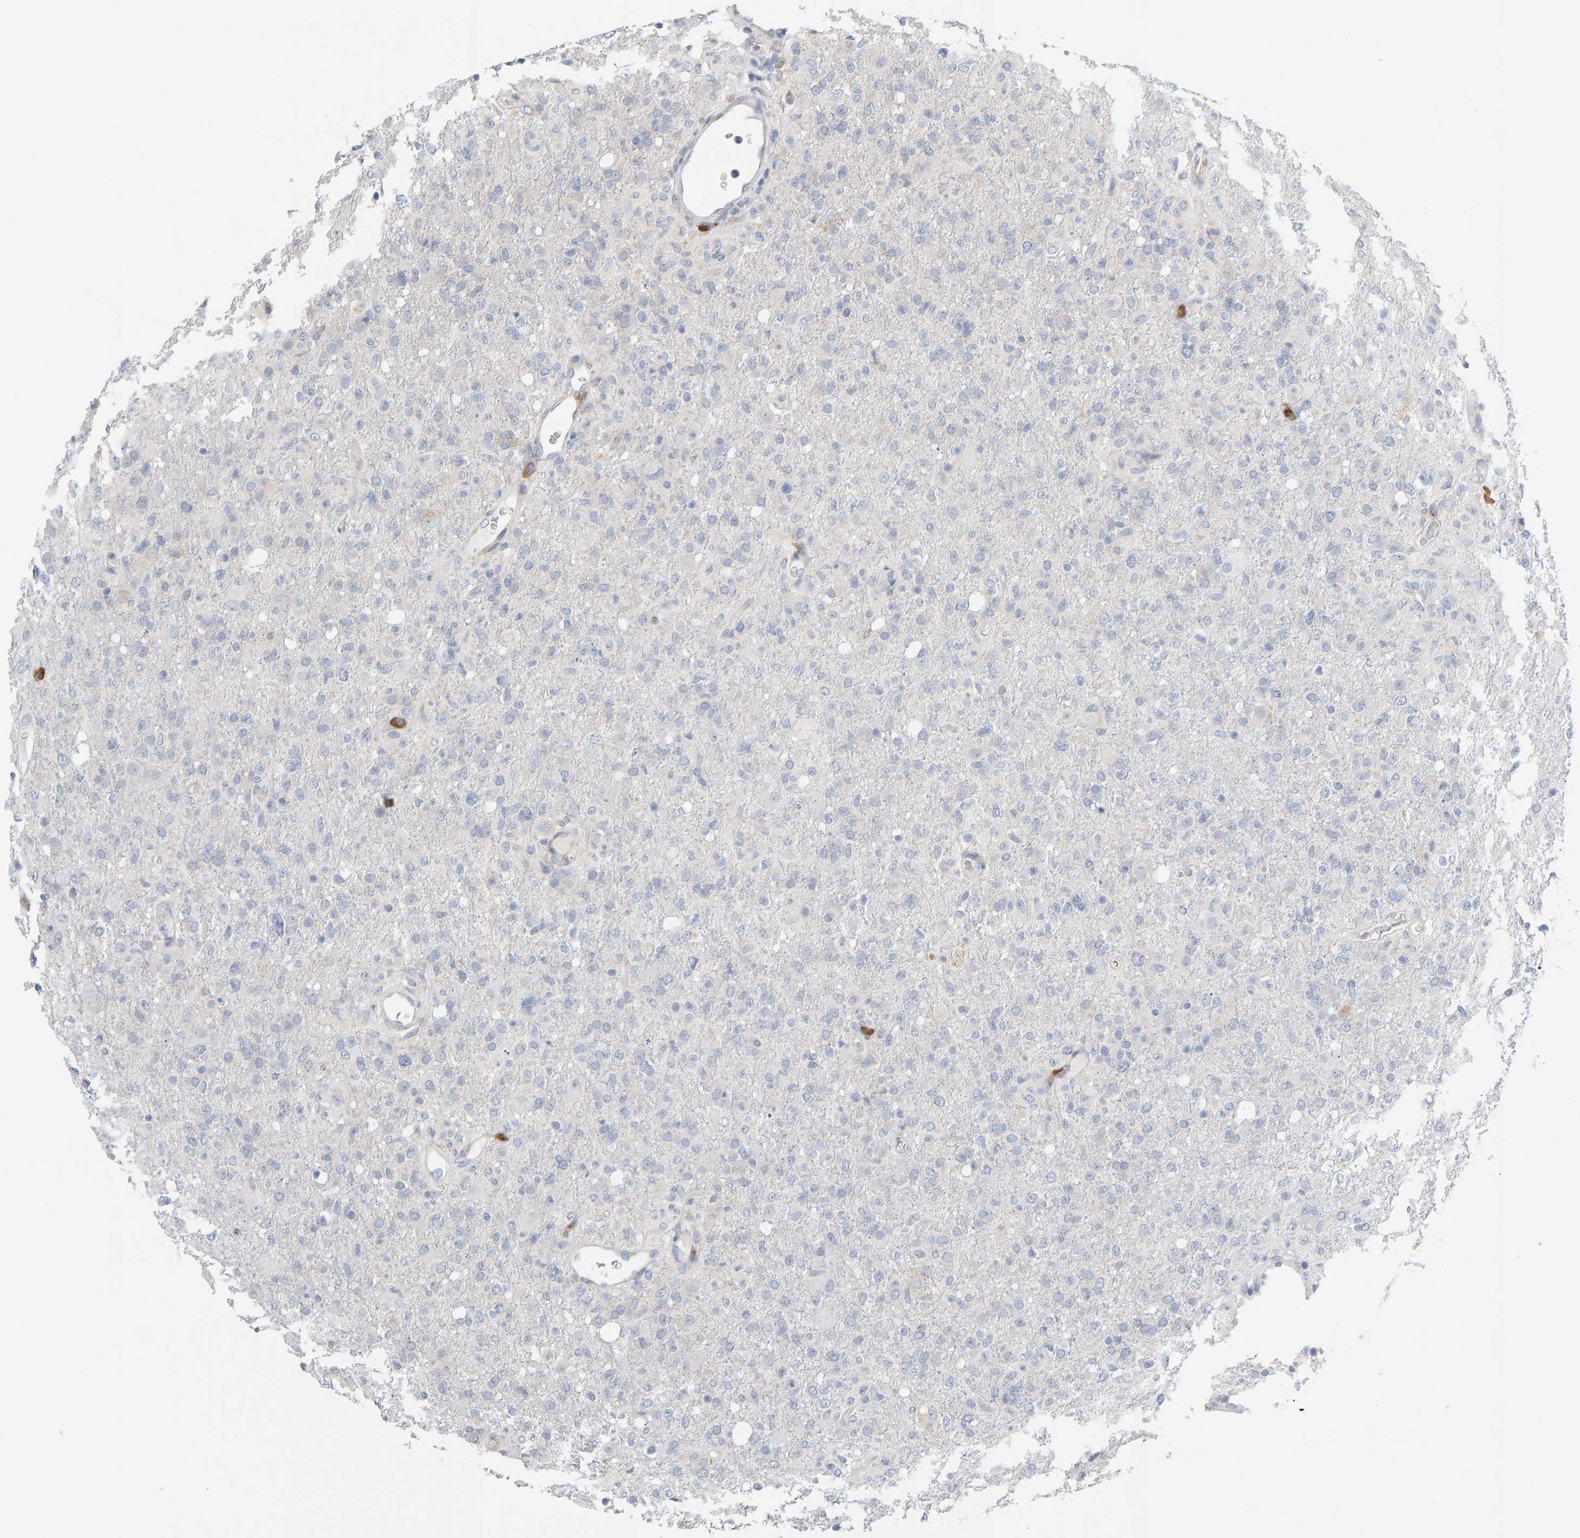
{"staining": {"intensity": "negative", "quantity": "none", "location": "none"}, "tissue": "glioma", "cell_type": "Tumor cells", "image_type": "cancer", "snomed": [{"axis": "morphology", "description": "Glioma, malignant, High grade"}, {"axis": "topography", "description": "Brain"}], "caption": "Tumor cells are negative for protein expression in human glioma. (Immunohistochemistry (ihc), brightfield microscopy, high magnification).", "gene": "ENGASE", "patient": {"sex": "female", "age": 57}}